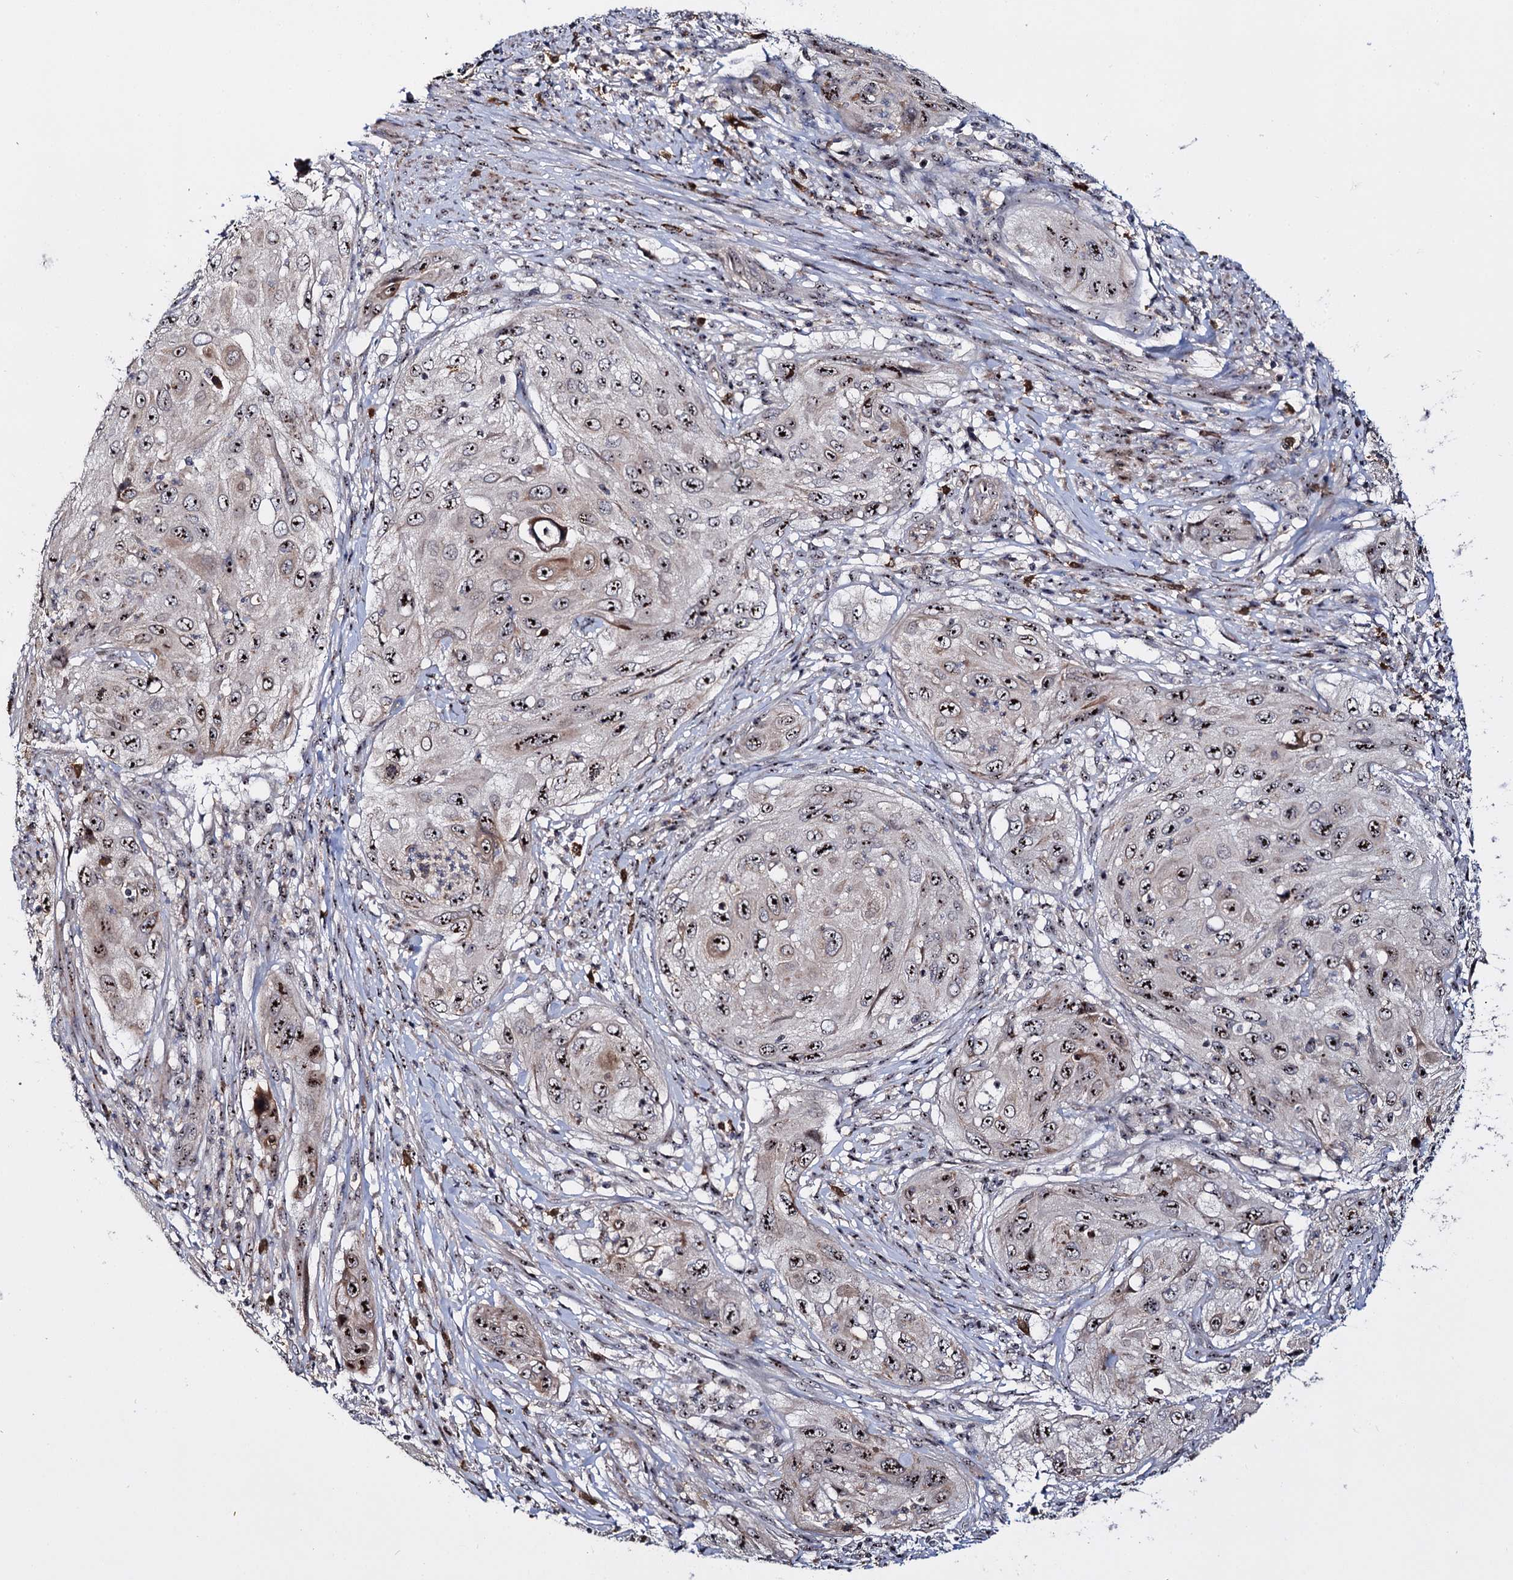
{"staining": {"intensity": "strong", "quantity": ">75%", "location": "nuclear"}, "tissue": "cervical cancer", "cell_type": "Tumor cells", "image_type": "cancer", "snomed": [{"axis": "morphology", "description": "Squamous cell carcinoma, NOS"}, {"axis": "topography", "description": "Cervix"}], "caption": "A brown stain labels strong nuclear staining of a protein in human cervical squamous cell carcinoma tumor cells.", "gene": "SUPT20H", "patient": {"sex": "female", "age": 42}}